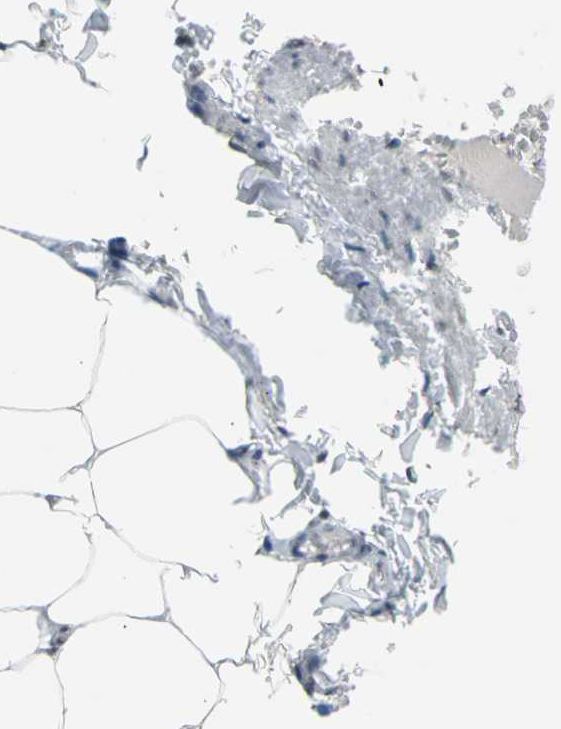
{"staining": {"intensity": "moderate", "quantity": "25%-75%", "location": "nuclear"}, "tissue": "adipose tissue", "cell_type": "Adipocytes", "image_type": "normal", "snomed": [{"axis": "morphology", "description": "Normal tissue, NOS"}, {"axis": "topography", "description": "Vascular tissue"}], "caption": "This image displays normal adipose tissue stained with immunohistochemistry to label a protein in brown. The nuclear of adipocytes show moderate positivity for the protein. Nuclei are counter-stained blue.", "gene": "GPX4", "patient": {"sex": "male", "age": 41}}